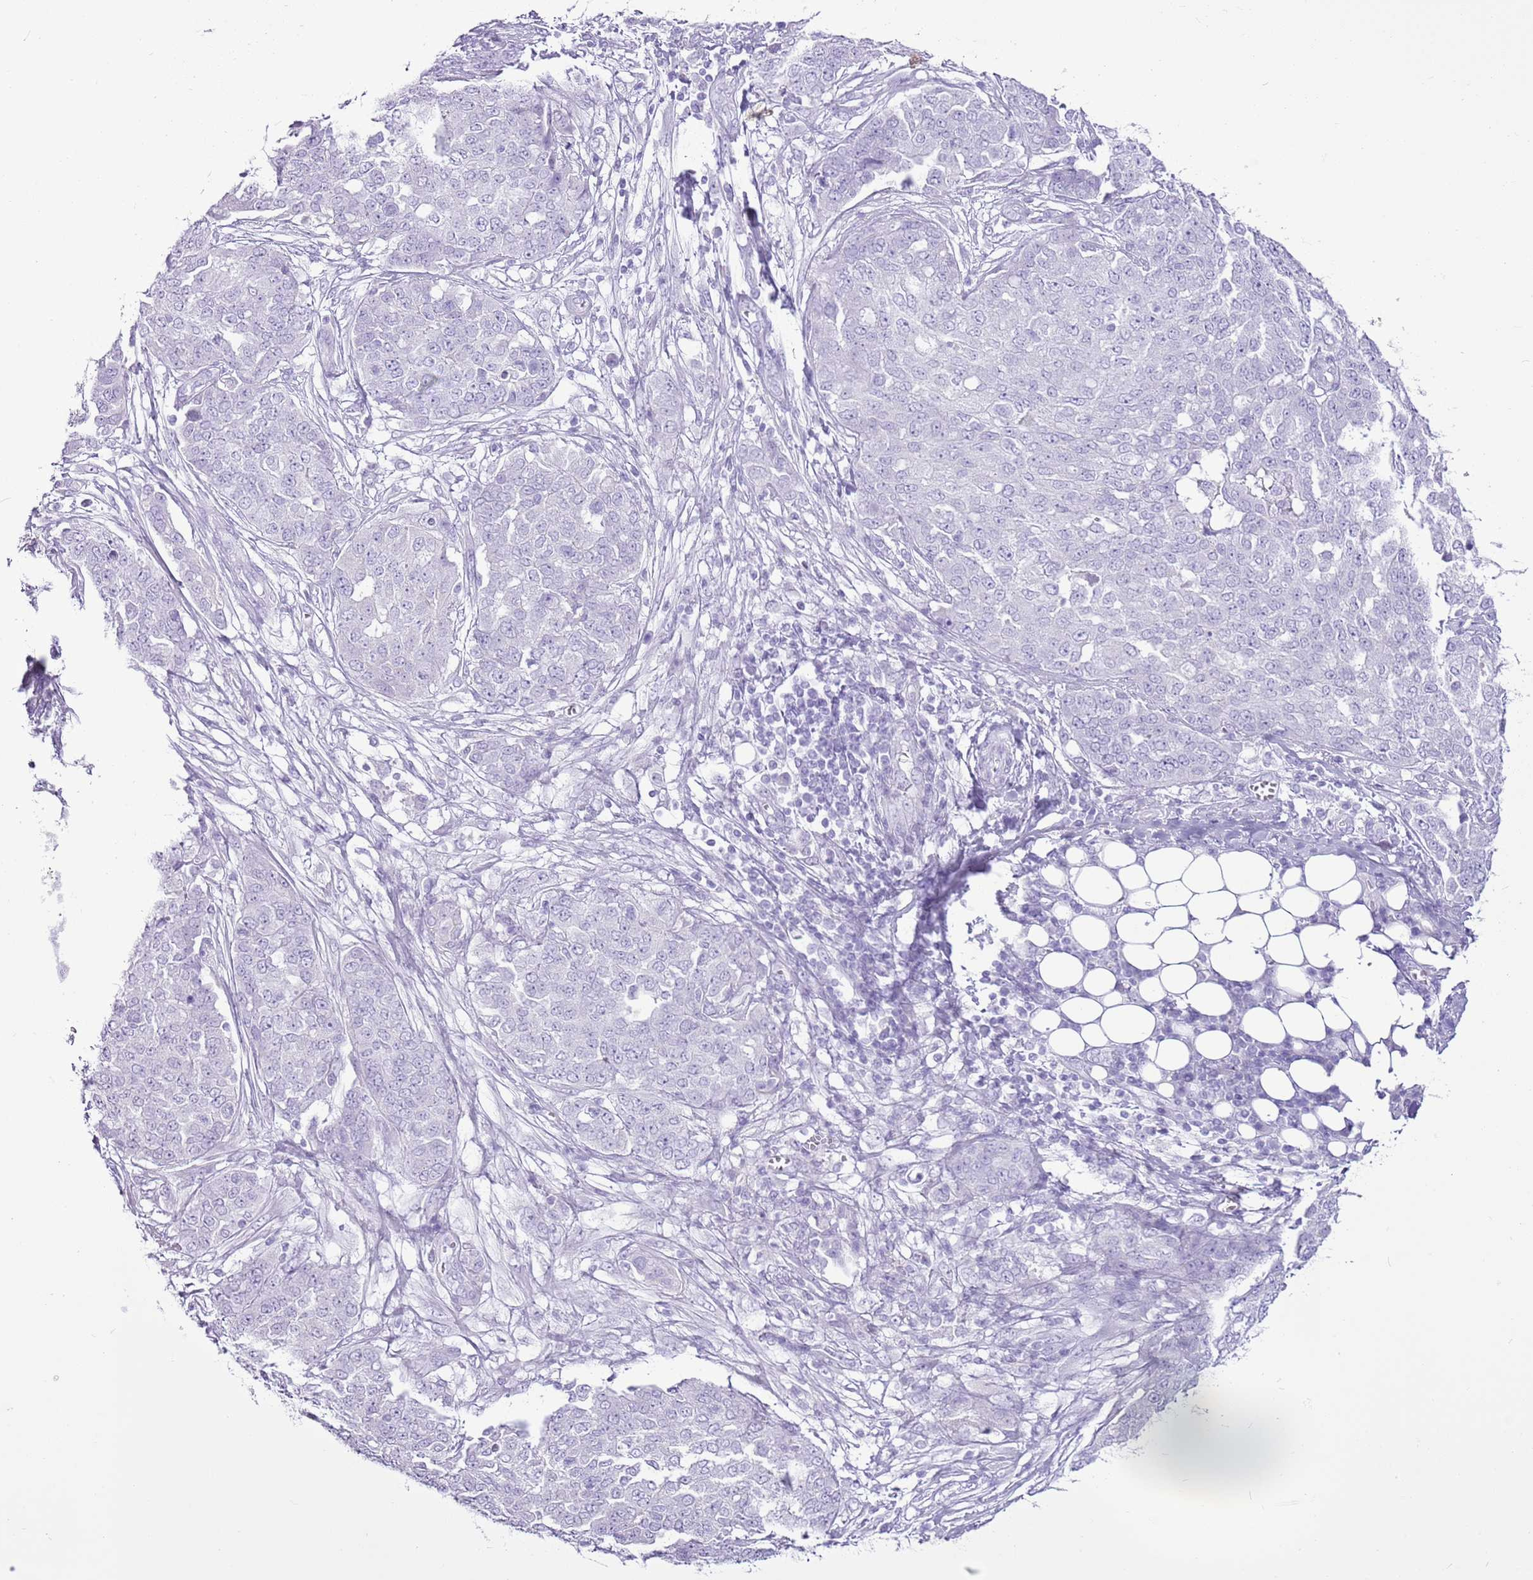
{"staining": {"intensity": "negative", "quantity": "none", "location": "none"}, "tissue": "ovarian cancer", "cell_type": "Tumor cells", "image_type": "cancer", "snomed": [{"axis": "morphology", "description": "Cystadenocarcinoma, serous, NOS"}, {"axis": "topography", "description": "Soft tissue"}, {"axis": "topography", "description": "Ovary"}], "caption": "An immunohistochemistry image of serous cystadenocarcinoma (ovarian) is shown. There is no staining in tumor cells of serous cystadenocarcinoma (ovarian). The staining was performed using DAB (3,3'-diaminobenzidine) to visualize the protein expression in brown, while the nuclei were stained in blue with hematoxylin (Magnification: 20x).", "gene": "CNFN", "patient": {"sex": "female", "age": 57}}